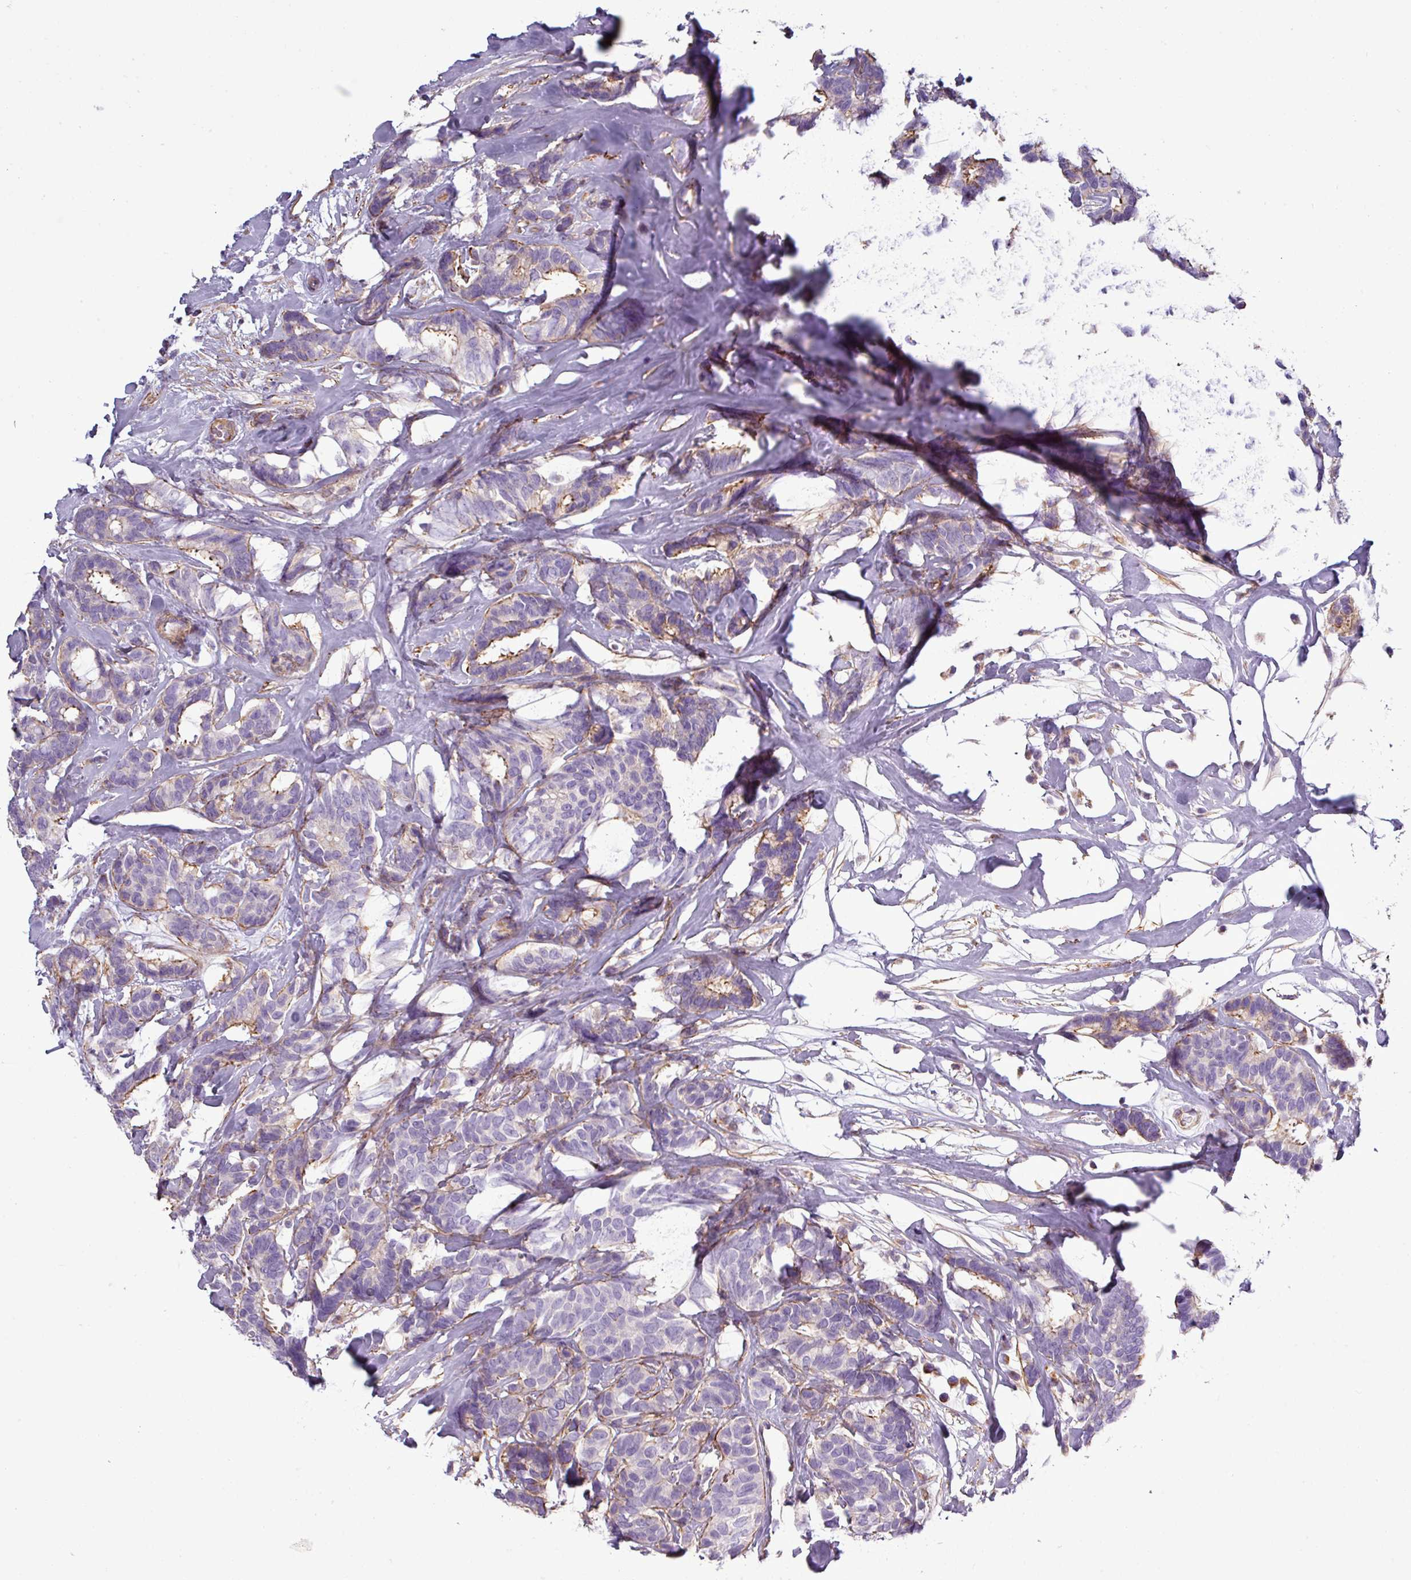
{"staining": {"intensity": "weak", "quantity": "25%-75%", "location": "cytoplasmic/membranous"}, "tissue": "breast cancer", "cell_type": "Tumor cells", "image_type": "cancer", "snomed": [{"axis": "morphology", "description": "Duct carcinoma"}, {"axis": "topography", "description": "Breast"}], "caption": "Immunohistochemistry (IHC) image of human breast invasive ductal carcinoma stained for a protein (brown), which exhibits low levels of weak cytoplasmic/membranous staining in about 25%-75% of tumor cells.", "gene": "BTN2A2", "patient": {"sex": "female", "age": 87}}